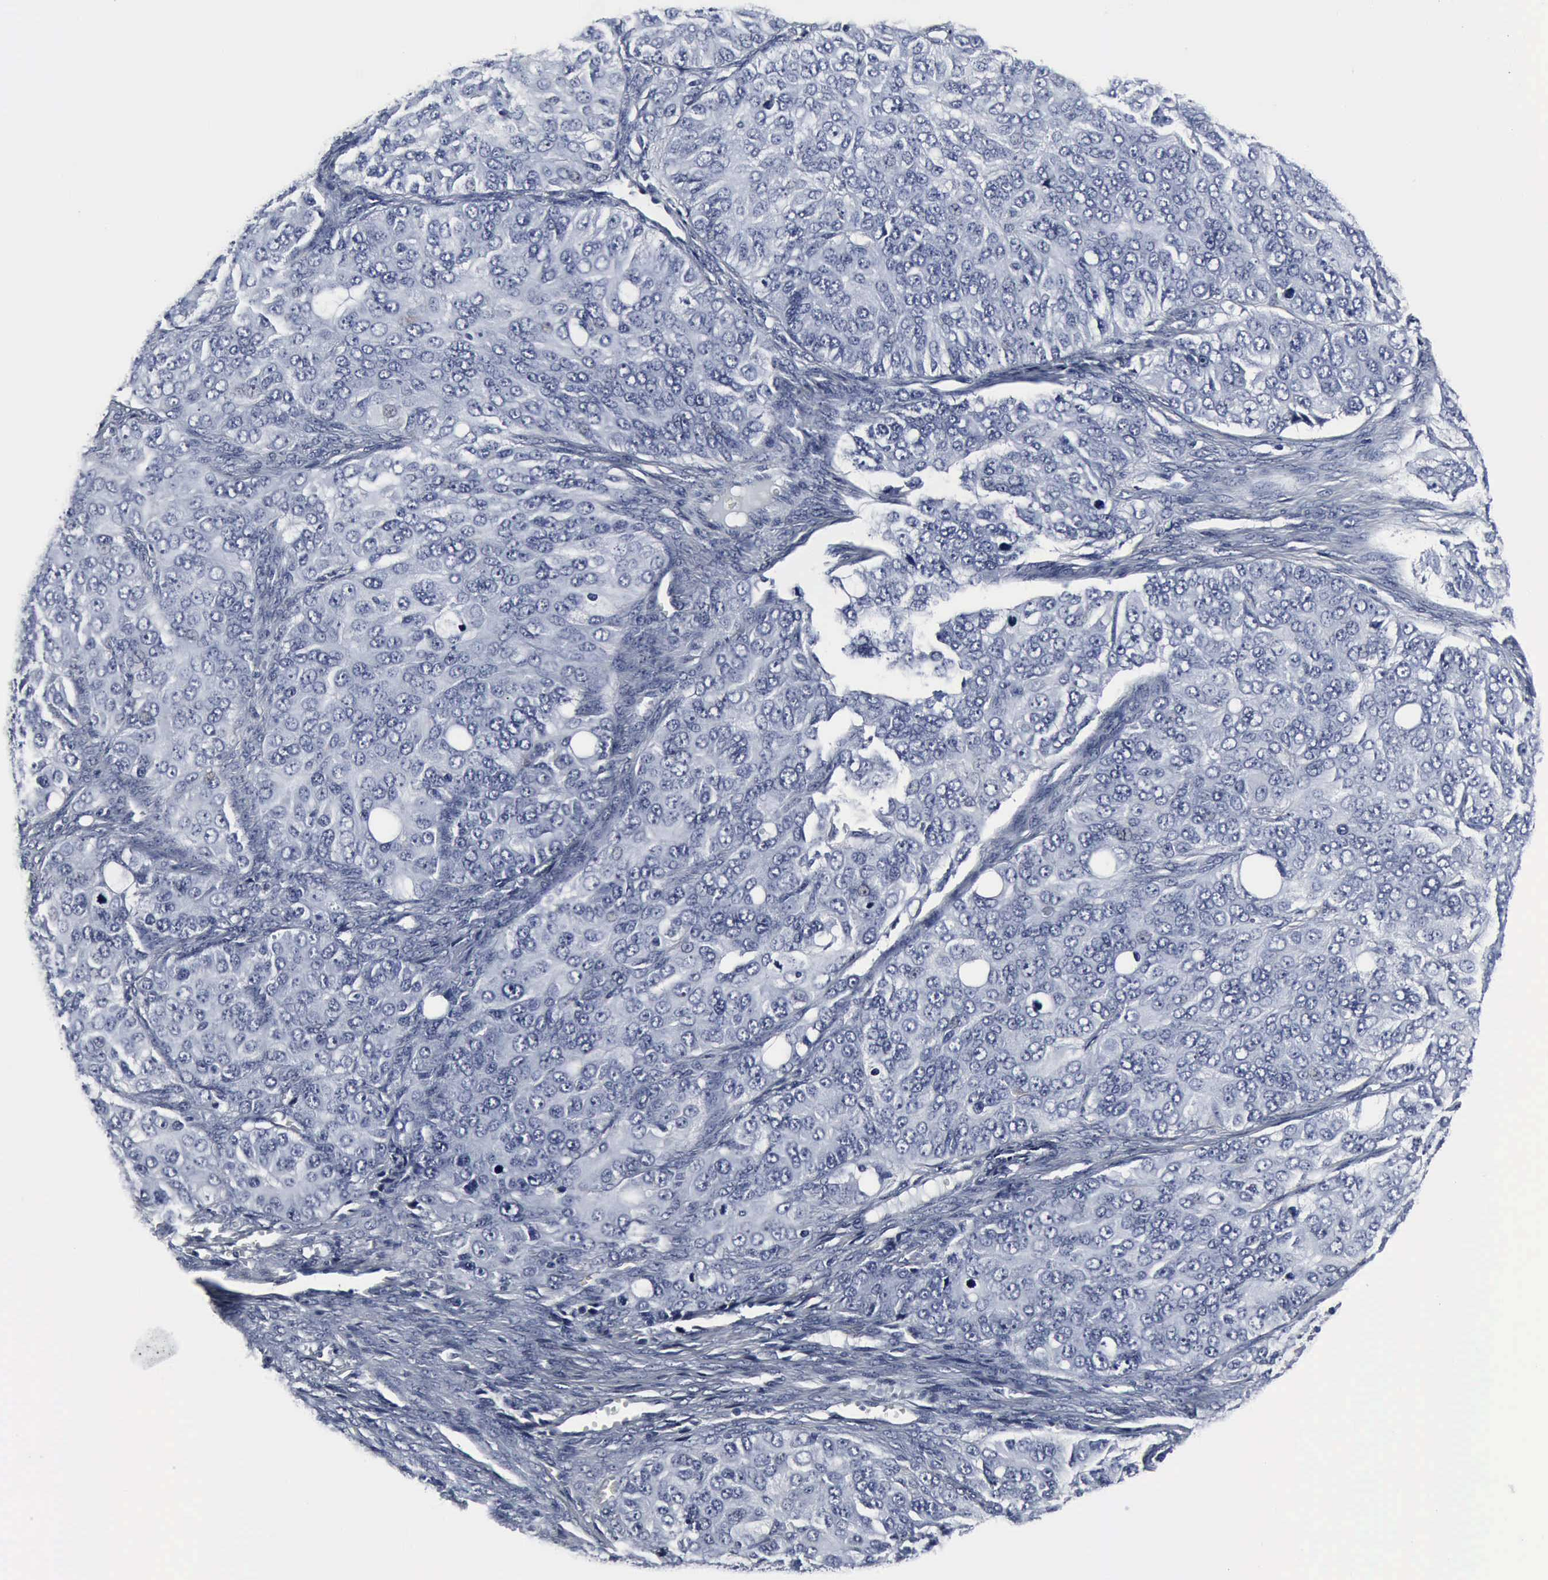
{"staining": {"intensity": "negative", "quantity": "none", "location": "none"}, "tissue": "ovarian cancer", "cell_type": "Tumor cells", "image_type": "cancer", "snomed": [{"axis": "morphology", "description": "Carcinoma, endometroid"}, {"axis": "topography", "description": "Ovary"}], "caption": "Immunohistochemistry (IHC) photomicrograph of neoplastic tissue: human ovarian endometroid carcinoma stained with DAB (3,3'-diaminobenzidine) shows no significant protein staining in tumor cells.", "gene": "SNAP25", "patient": {"sex": "female", "age": 51}}